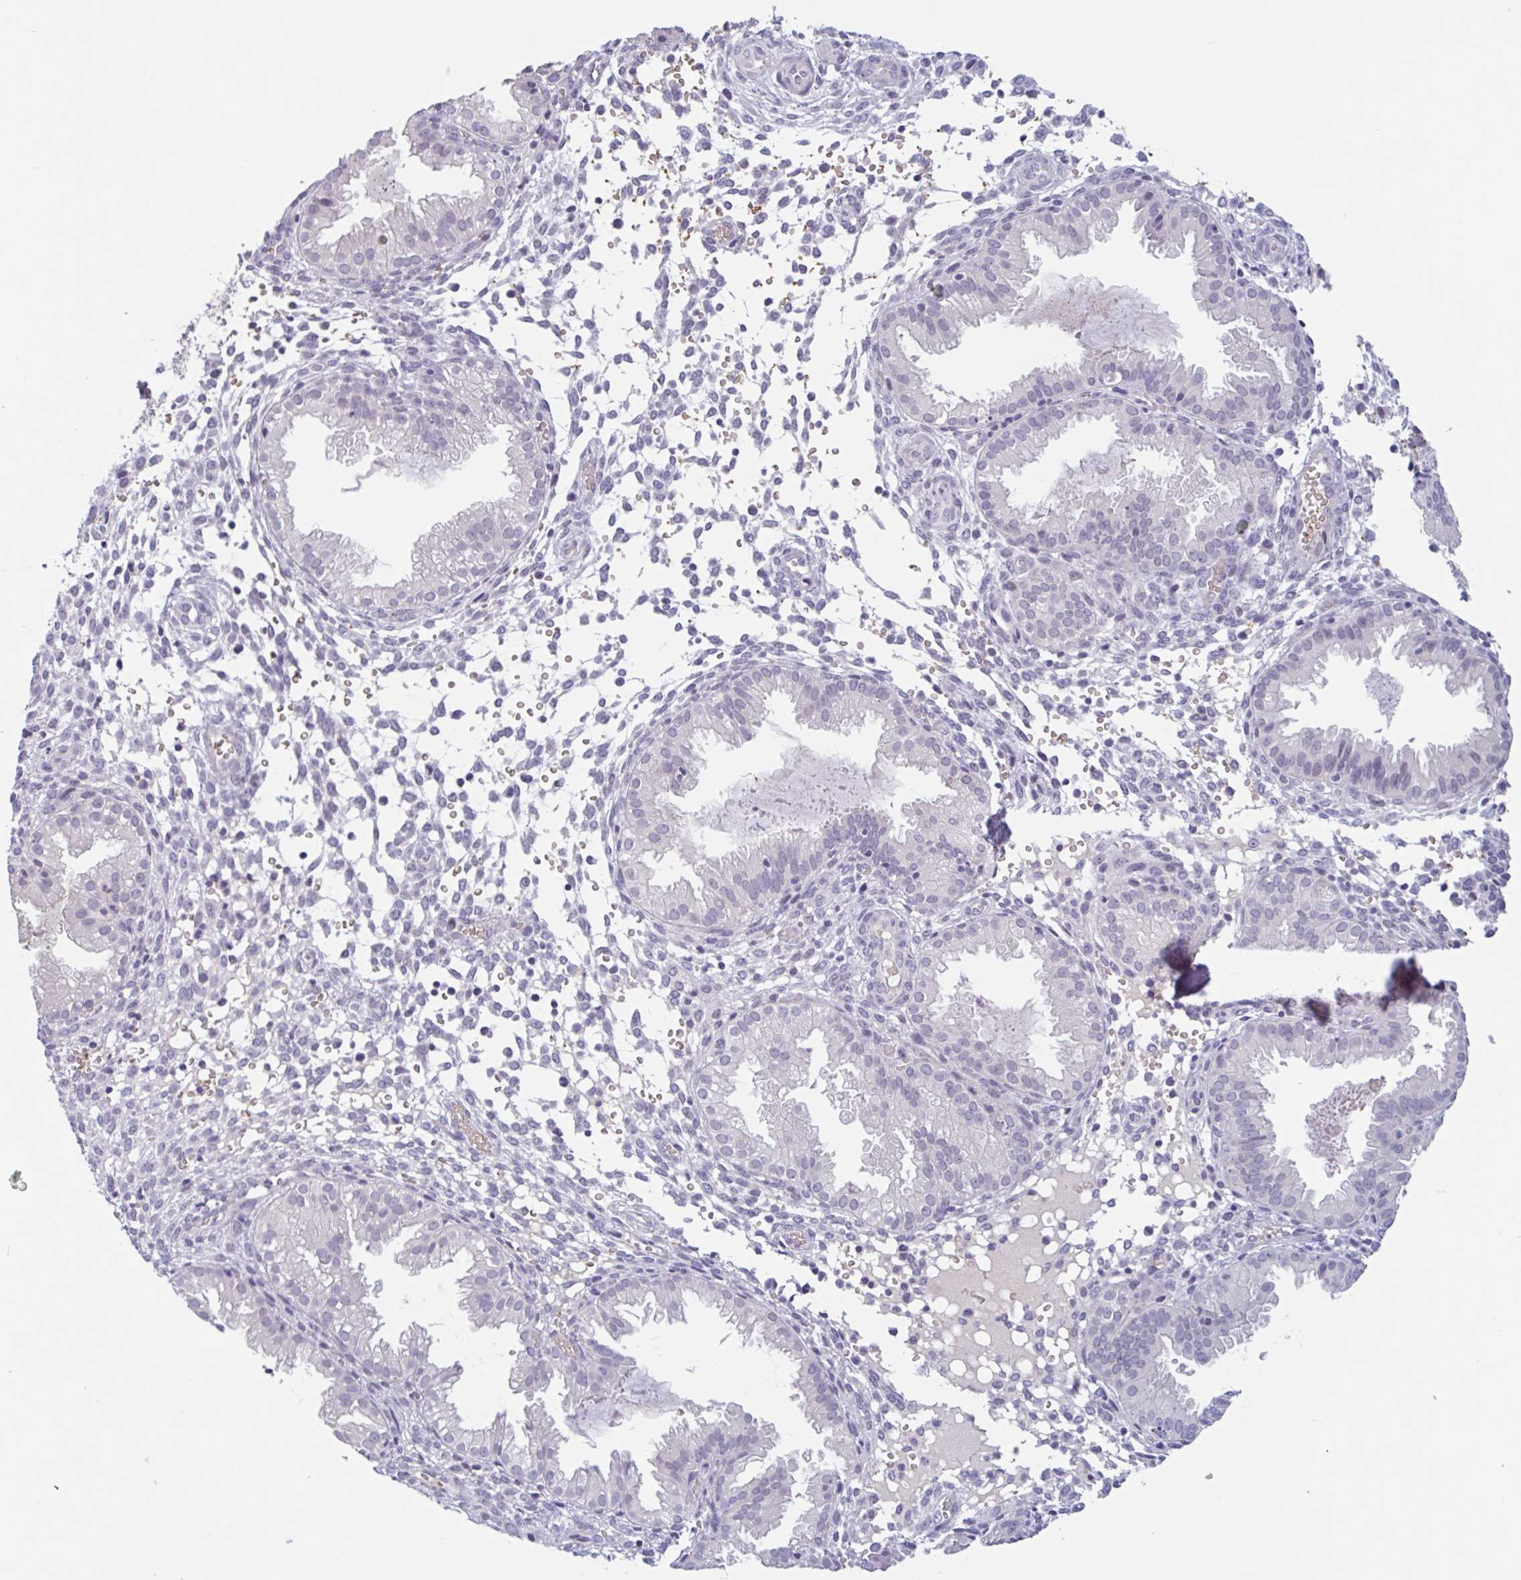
{"staining": {"intensity": "negative", "quantity": "none", "location": "none"}, "tissue": "endometrium", "cell_type": "Cells in endometrial stroma", "image_type": "normal", "snomed": [{"axis": "morphology", "description": "Normal tissue, NOS"}, {"axis": "topography", "description": "Endometrium"}], "caption": "The micrograph displays no staining of cells in endometrial stroma in benign endometrium. (DAB IHC with hematoxylin counter stain).", "gene": "RHAG", "patient": {"sex": "female", "age": 33}}